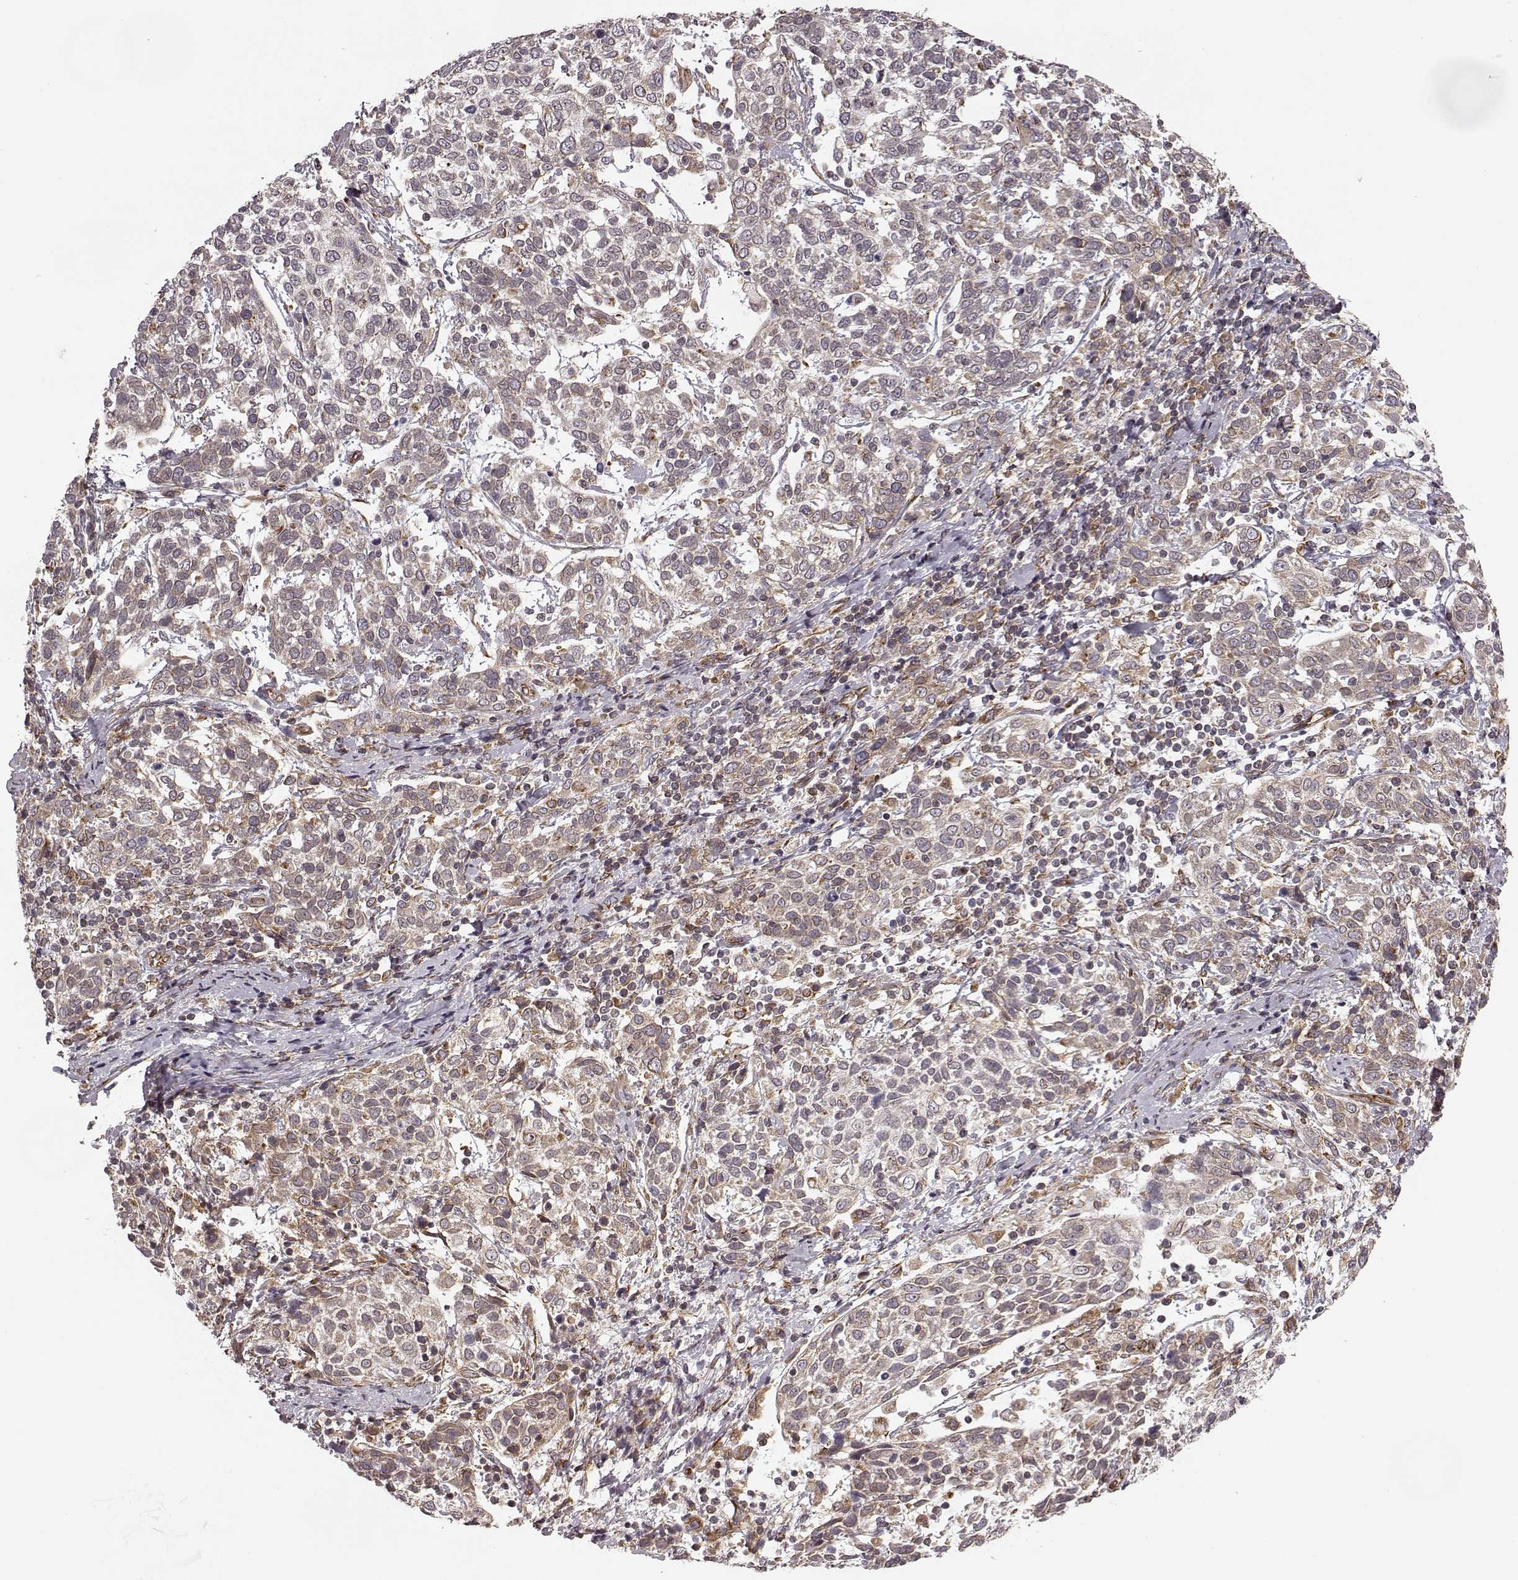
{"staining": {"intensity": "moderate", "quantity": "25%-75%", "location": "cytoplasmic/membranous"}, "tissue": "cervical cancer", "cell_type": "Tumor cells", "image_type": "cancer", "snomed": [{"axis": "morphology", "description": "Squamous cell carcinoma, NOS"}, {"axis": "topography", "description": "Cervix"}], "caption": "IHC histopathology image of neoplastic tissue: cervical cancer stained using immunohistochemistry displays medium levels of moderate protein expression localized specifically in the cytoplasmic/membranous of tumor cells, appearing as a cytoplasmic/membranous brown color.", "gene": "TMEM14A", "patient": {"sex": "female", "age": 61}}